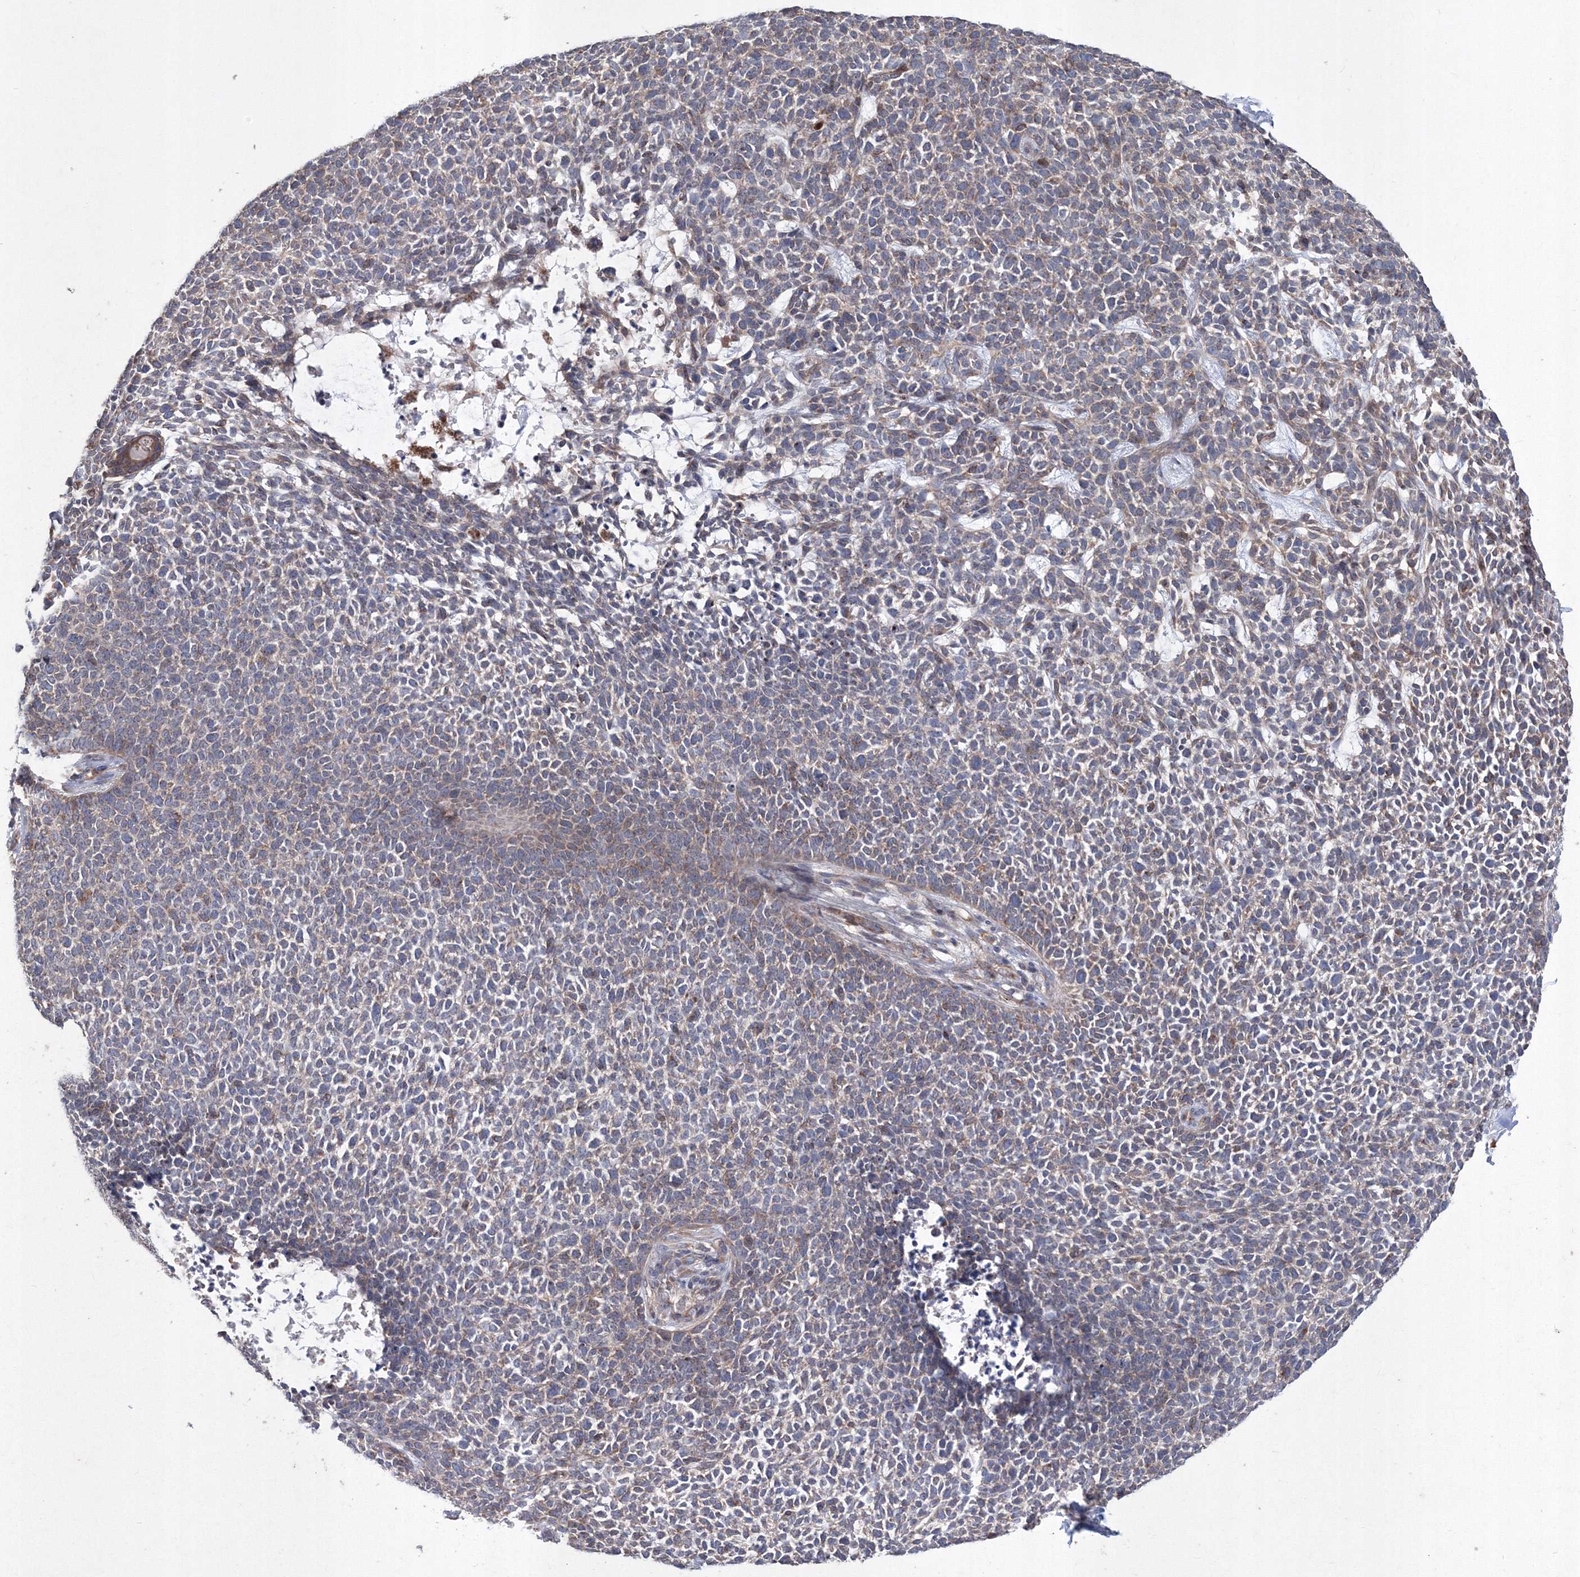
{"staining": {"intensity": "weak", "quantity": "25%-75%", "location": "cytoplasmic/membranous"}, "tissue": "skin cancer", "cell_type": "Tumor cells", "image_type": "cancer", "snomed": [{"axis": "morphology", "description": "Basal cell carcinoma"}, {"axis": "topography", "description": "Skin"}], "caption": "Skin cancer tissue exhibits weak cytoplasmic/membranous positivity in about 25%-75% of tumor cells, visualized by immunohistochemistry. (Stains: DAB (3,3'-diaminobenzidine) in brown, nuclei in blue, Microscopy: brightfield microscopy at high magnification).", "gene": "MTRF1L", "patient": {"sex": "female", "age": 84}}